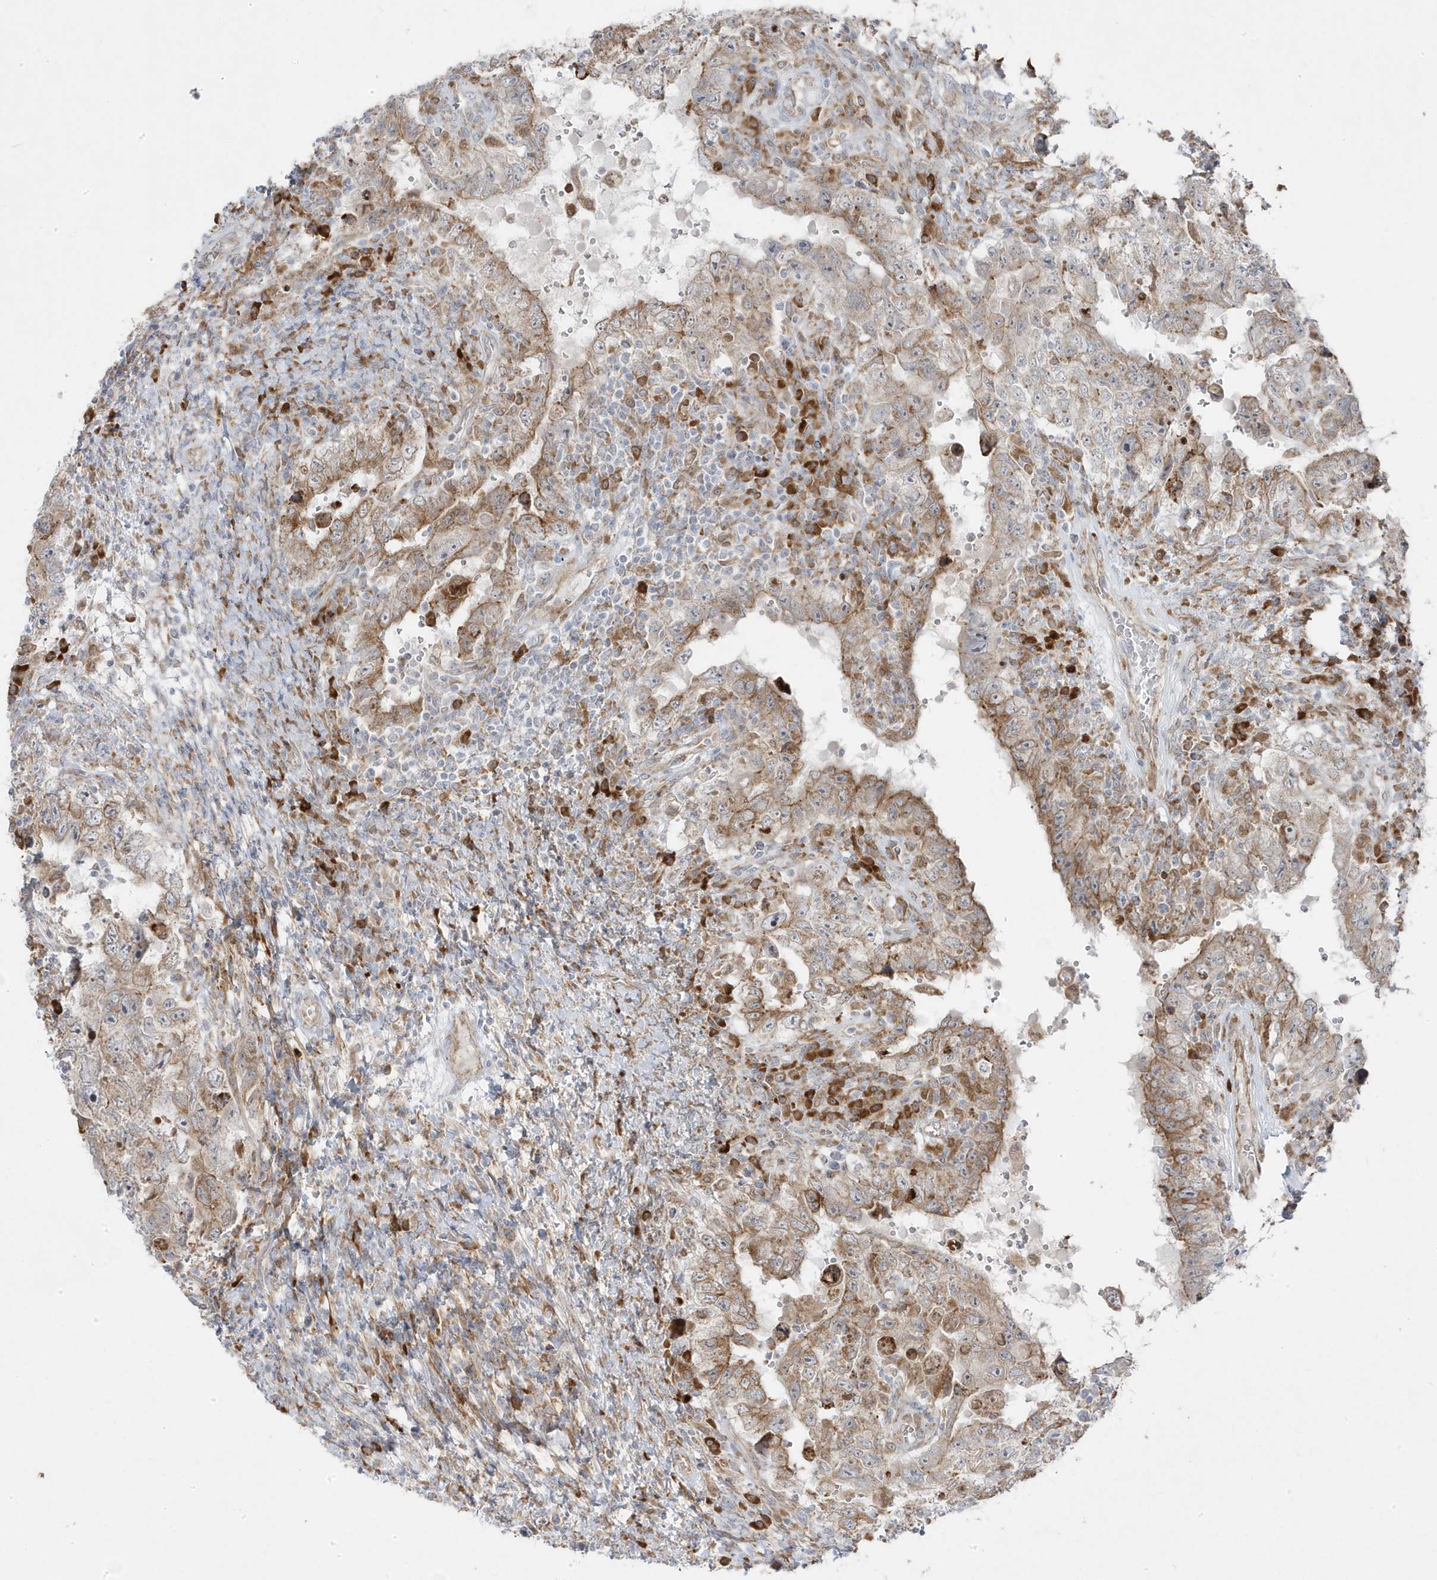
{"staining": {"intensity": "moderate", "quantity": "25%-75%", "location": "cytoplasmic/membranous"}, "tissue": "testis cancer", "cell_type": "Tumor cells", "image_type": "cancer", "snomed": [{"axis": "morphology", "description": "Carcinoma, Embryonal, NOS"}, {"axis": "topography", "description": "Testis"}], "caption": "Moderate cytoplasmic/membranous expression is present in approximately 25%-75% of tumor cells in embryonal carcinoma (testis).", "gene": "ZNF654", "patient": {"sex": "male", "age": 26}}